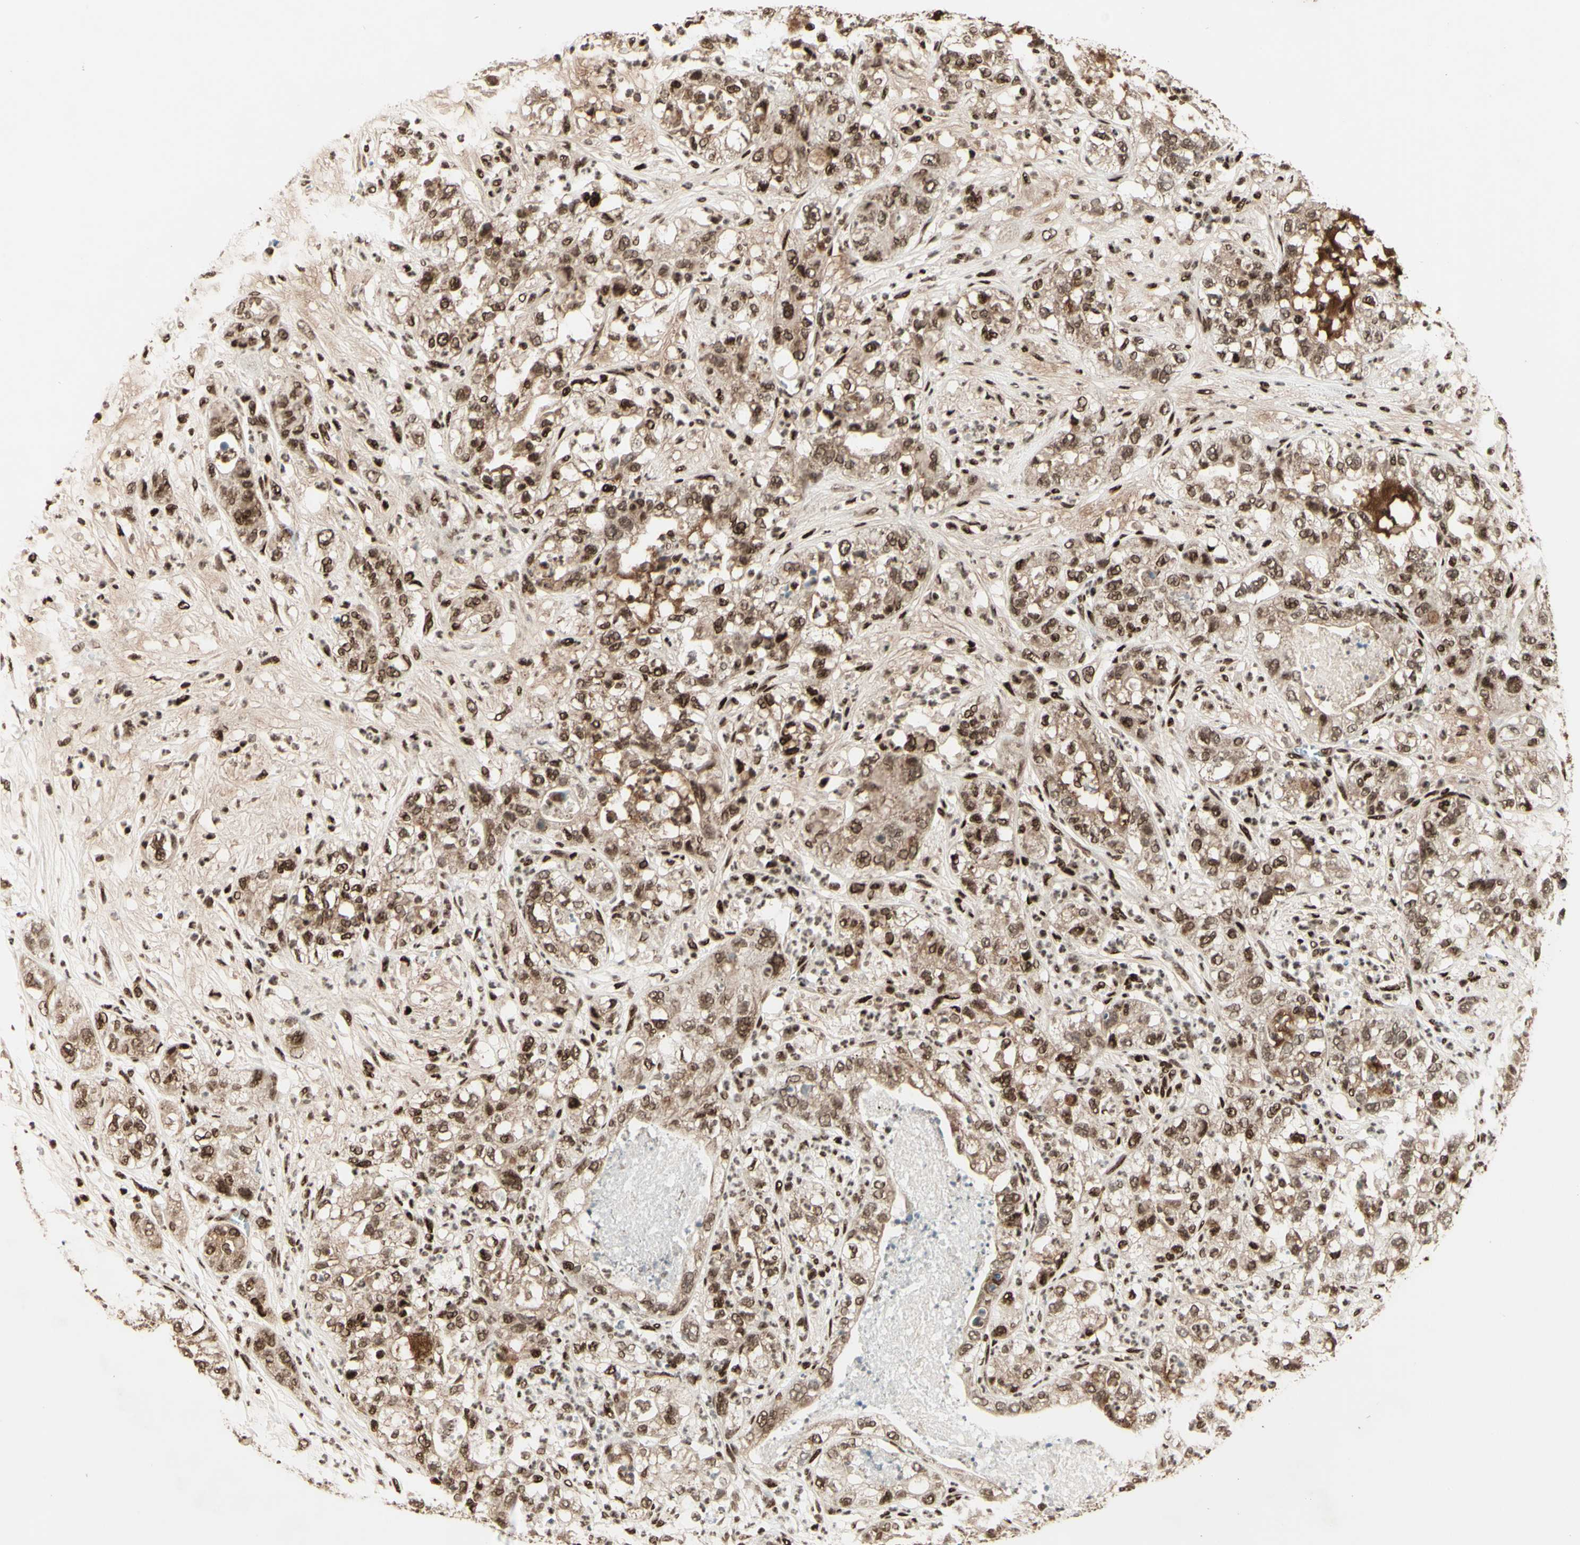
{"staining": {"intensity": "moderate", "quantity": ">75%", "location": "nuclear"}, "tissue": "pancreatic cancer", "cell_type": "Tumor cells", "image_type": "cancer", "snomed": [{"axis": "morphology", "description": "Adenocarcinoma, NOS"}, {"axis": "topography", "description": "Pancreas"}], "caption": "Tumor cells exhibit medium levels of moderate nuclear expression in approximately >75% of cells in pancreatic cancer (adenocarcinoma).", "gene": "NR3C1", "patient": {"sex": "female", "age": 78}}